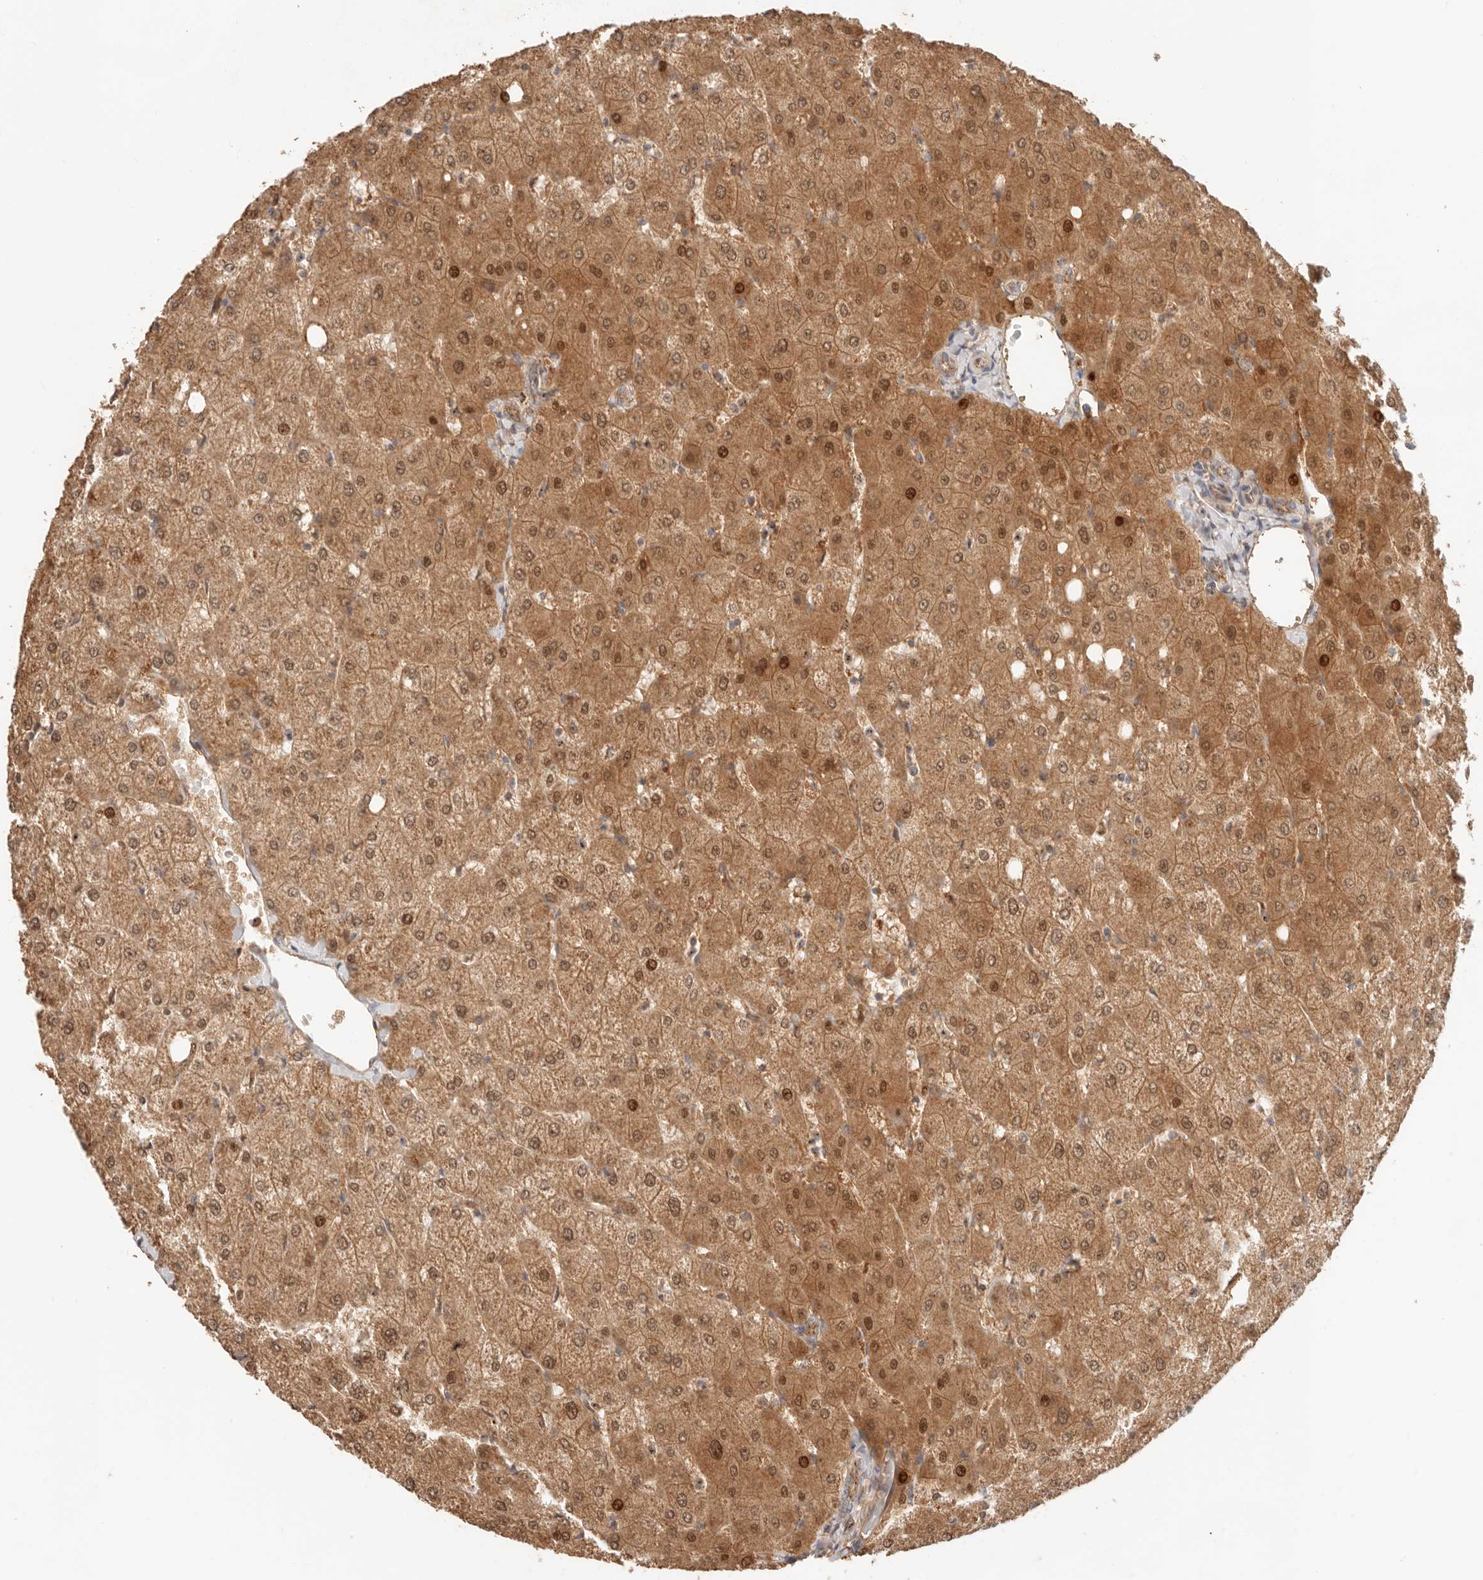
{"staining": {"intensity": "weak", "quantity": ">75%", "location": "cytoplasmic/membranous"}, "tissue": "liver", "cell_type": "Cholangiocytes", "image_type": "normal", "snomed": [{"axis": "morphology", "description": "Normal tissue, NOS"}, {"axis": "topography", "description": "Liver"}], "caption": "IHC histopathology image of normal liver: liver stained using immunohistochemistry (IHC) displays low levels of weak protein expression localized specifically in the cytoplasmic/membranous of cholangiocytes, appearing as a cytoplasmic/membranous brown color.", "gene": "HEXD", "patient": {"sex": "female", "age": 54}}